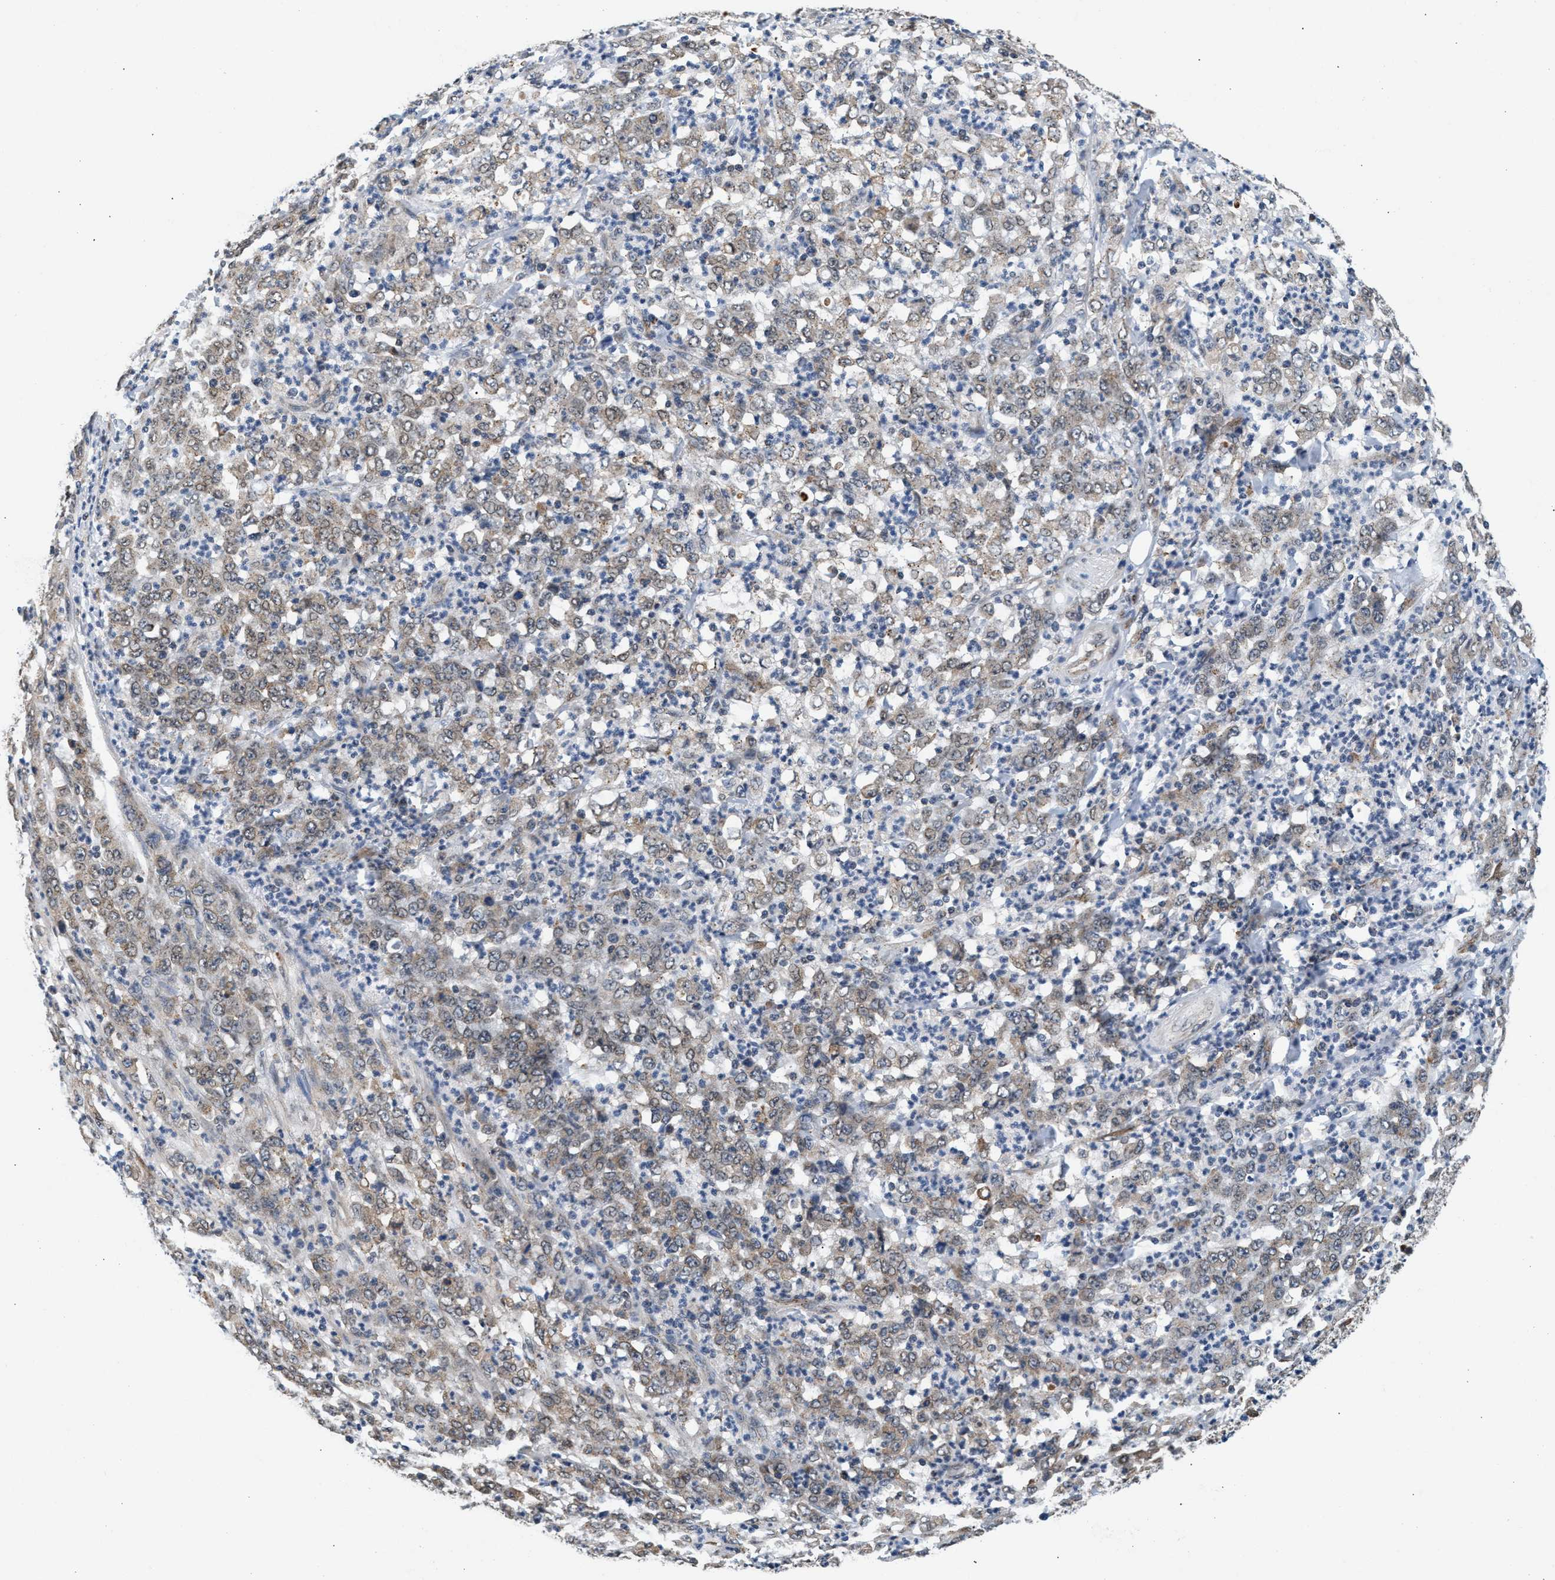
{"staining": {"intensity": "weak", "quantity": ">75%", "location": "cytoplasmic/membranous"}, "tissue": "stomach cancer", "cell_type": "Tumor cells", "image_type": "cancer", "snomed": [{"axis": "morphology", "description": "Adenocarcinoma, NOS"}, {"axis": "topography", "description": "Stomach, lower"}], "caption": "Stomach cancer (adenocarcinoma) stained with DAB immunohistochemistry reveals low levels of weak cytoplasmic/membranous expression in about >75% of tumor cells.", "gene": "KCNMB2", "patient": {"sex": "female", "age": 71}}